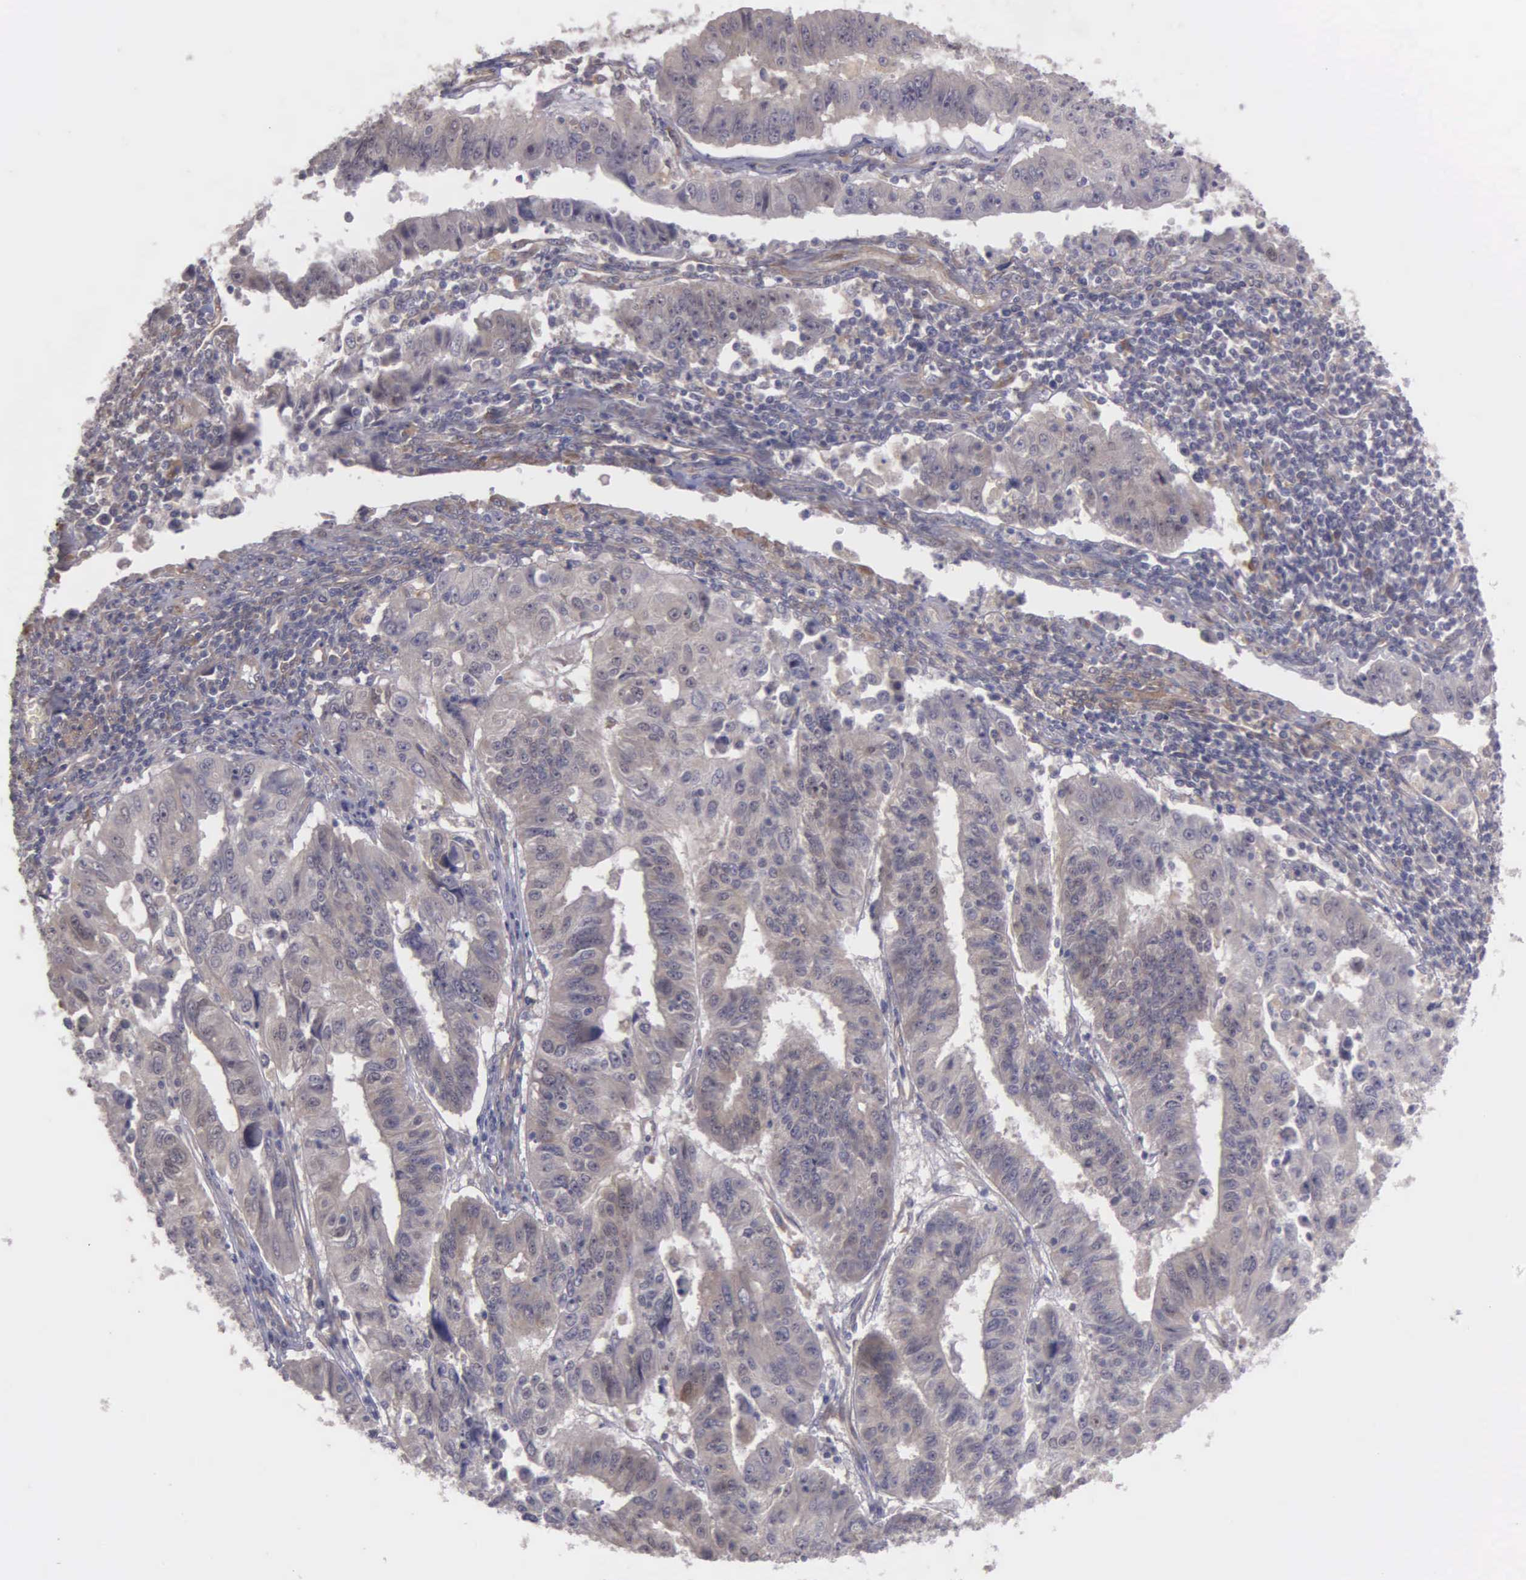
{"staining": {"intensity": "weak", "quantity": ">75%", "location": "cytoplasmic/membranous"}, "tissue": "endometrial cancer", "cell_type": "Tumor cells", "image_type": "cancer", "snomed": [{"axis": "morphology", "description": "Adenocarcinoma, NOS"}, {"axis": "topography", "description": "Endometrium"}], "caption": "The immunohistochemical stain shows weak cytoplasmic/membranous staining in tumor cells of endometrial adenocarcinoma tissue.", "gene": "RTL10", "patient": {"sex": "female", "age": 42}}